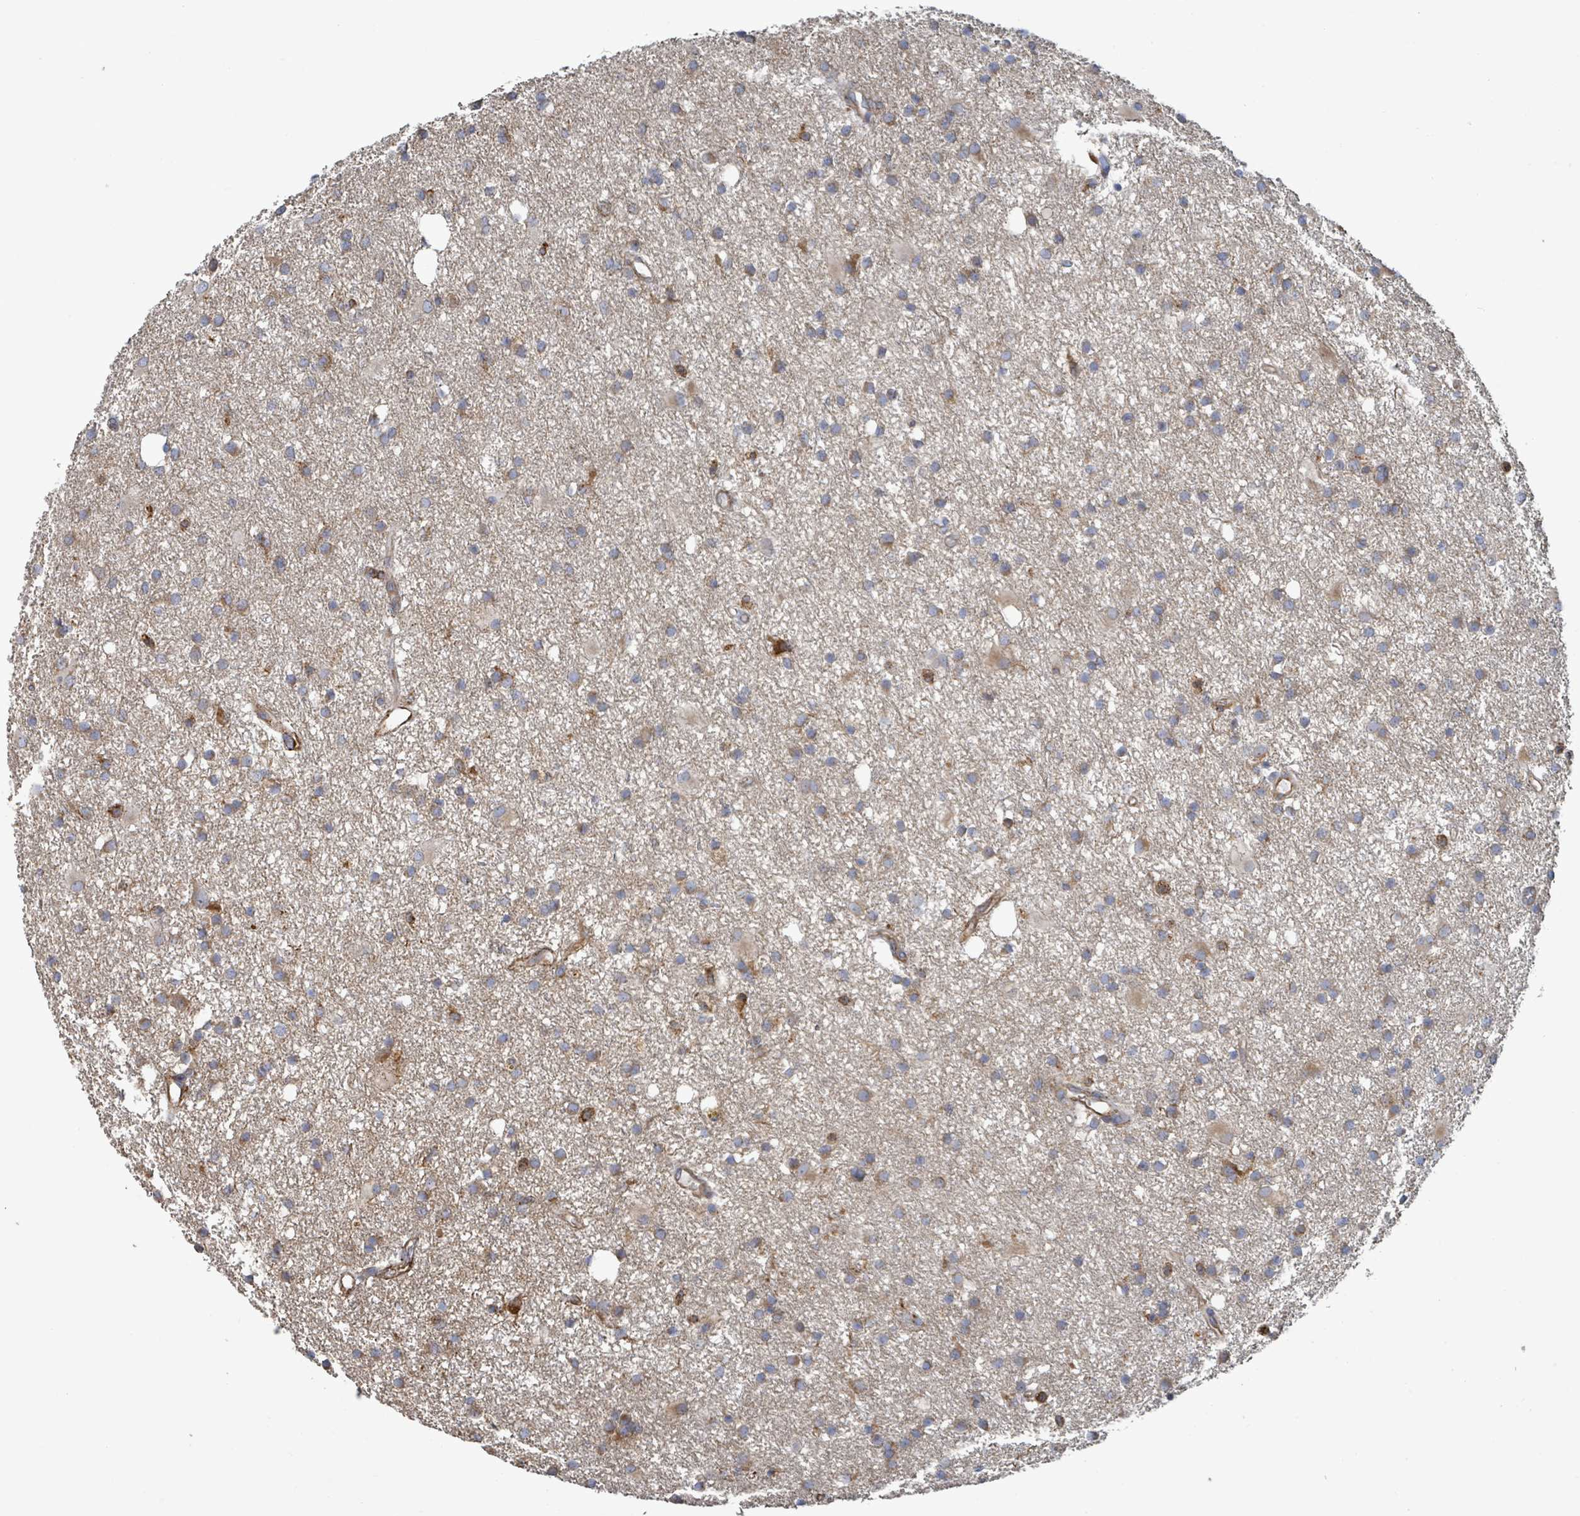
{"staining": {"intensity": "moderate", "quantity": "<25%", "location": "cytoplasmic/membranous"}, "tissue": "glioma", "cell_type": "Tumor cells", "image_type": "cancer", "snomed": [{"axis": "morphology", "description": "Glioma, malignant, High grade"}, {"axis": "topography", "description": "Brain"}], "caption": "This photomicrograph displays glioma stained with immunohistochemistry (IHC) to label a protein in brown. The cytoplasmic/membranous of tumor cells show moderate positivity for the protein. Nuclei are counter-stained blue.", "gene": "RFPL4A", "patient": {"sex": "male", "age": 77}}